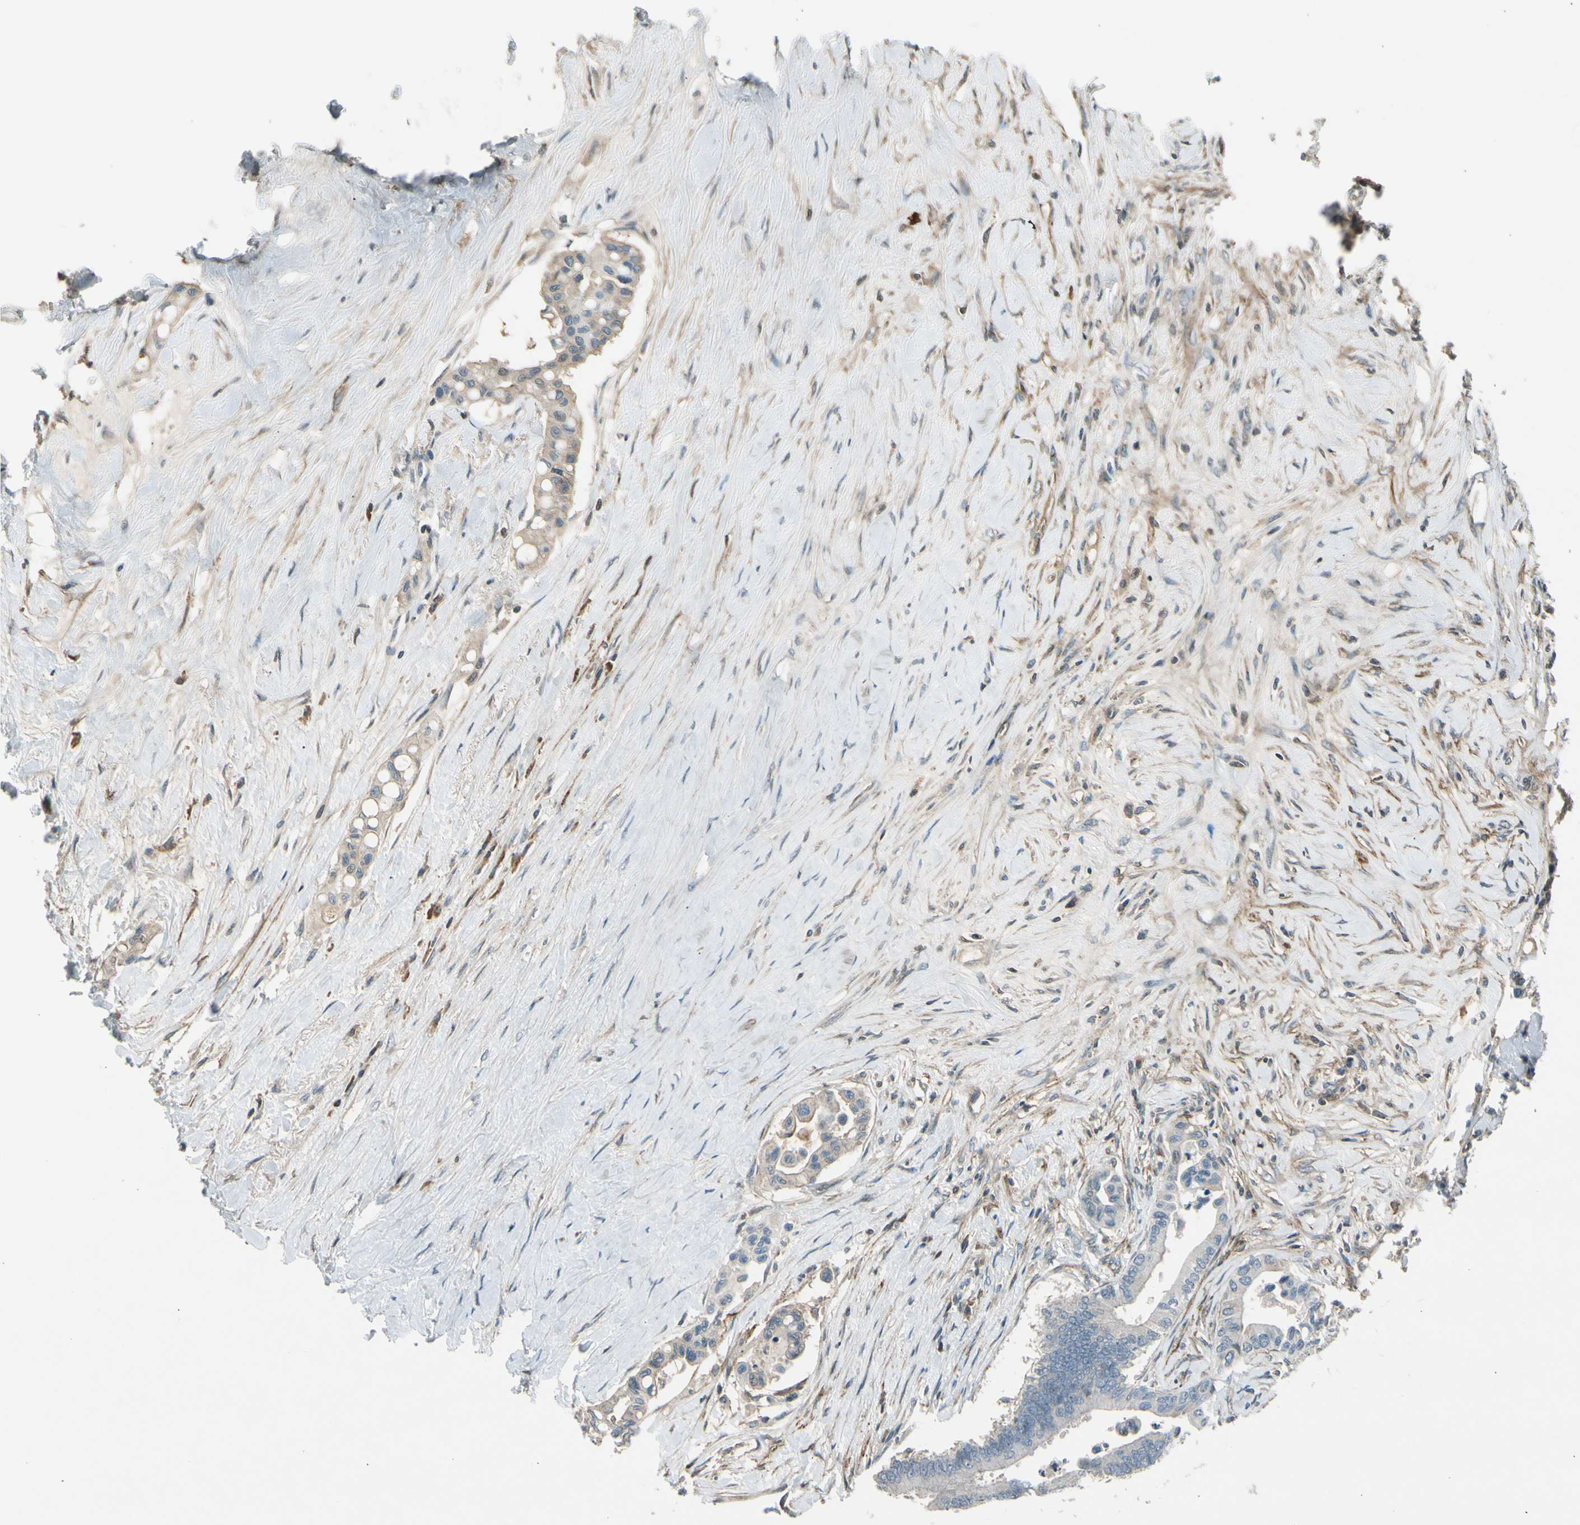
{"staining": {"intensity": "weak", "quantity": "25%-75%", "location": "cytoplasmic/membranous"}, "tissue": "colorectal cancer", "cell_type": "Tumor cells", "image_type": "cancer", "snomed": [{"axis": "morphology", "description": "Normal tissue, NOS"}, {"axis": "morphology", "description": "Adenocarcinoma, NOS"}, {"axis": "topography", "description": "Colon"}], "caption": "Colorectal cancer stained with a protein marker displays weak staining in tumor cells.", "gene": "PDPN", "patient": {"sex": "male", "age": 82}}